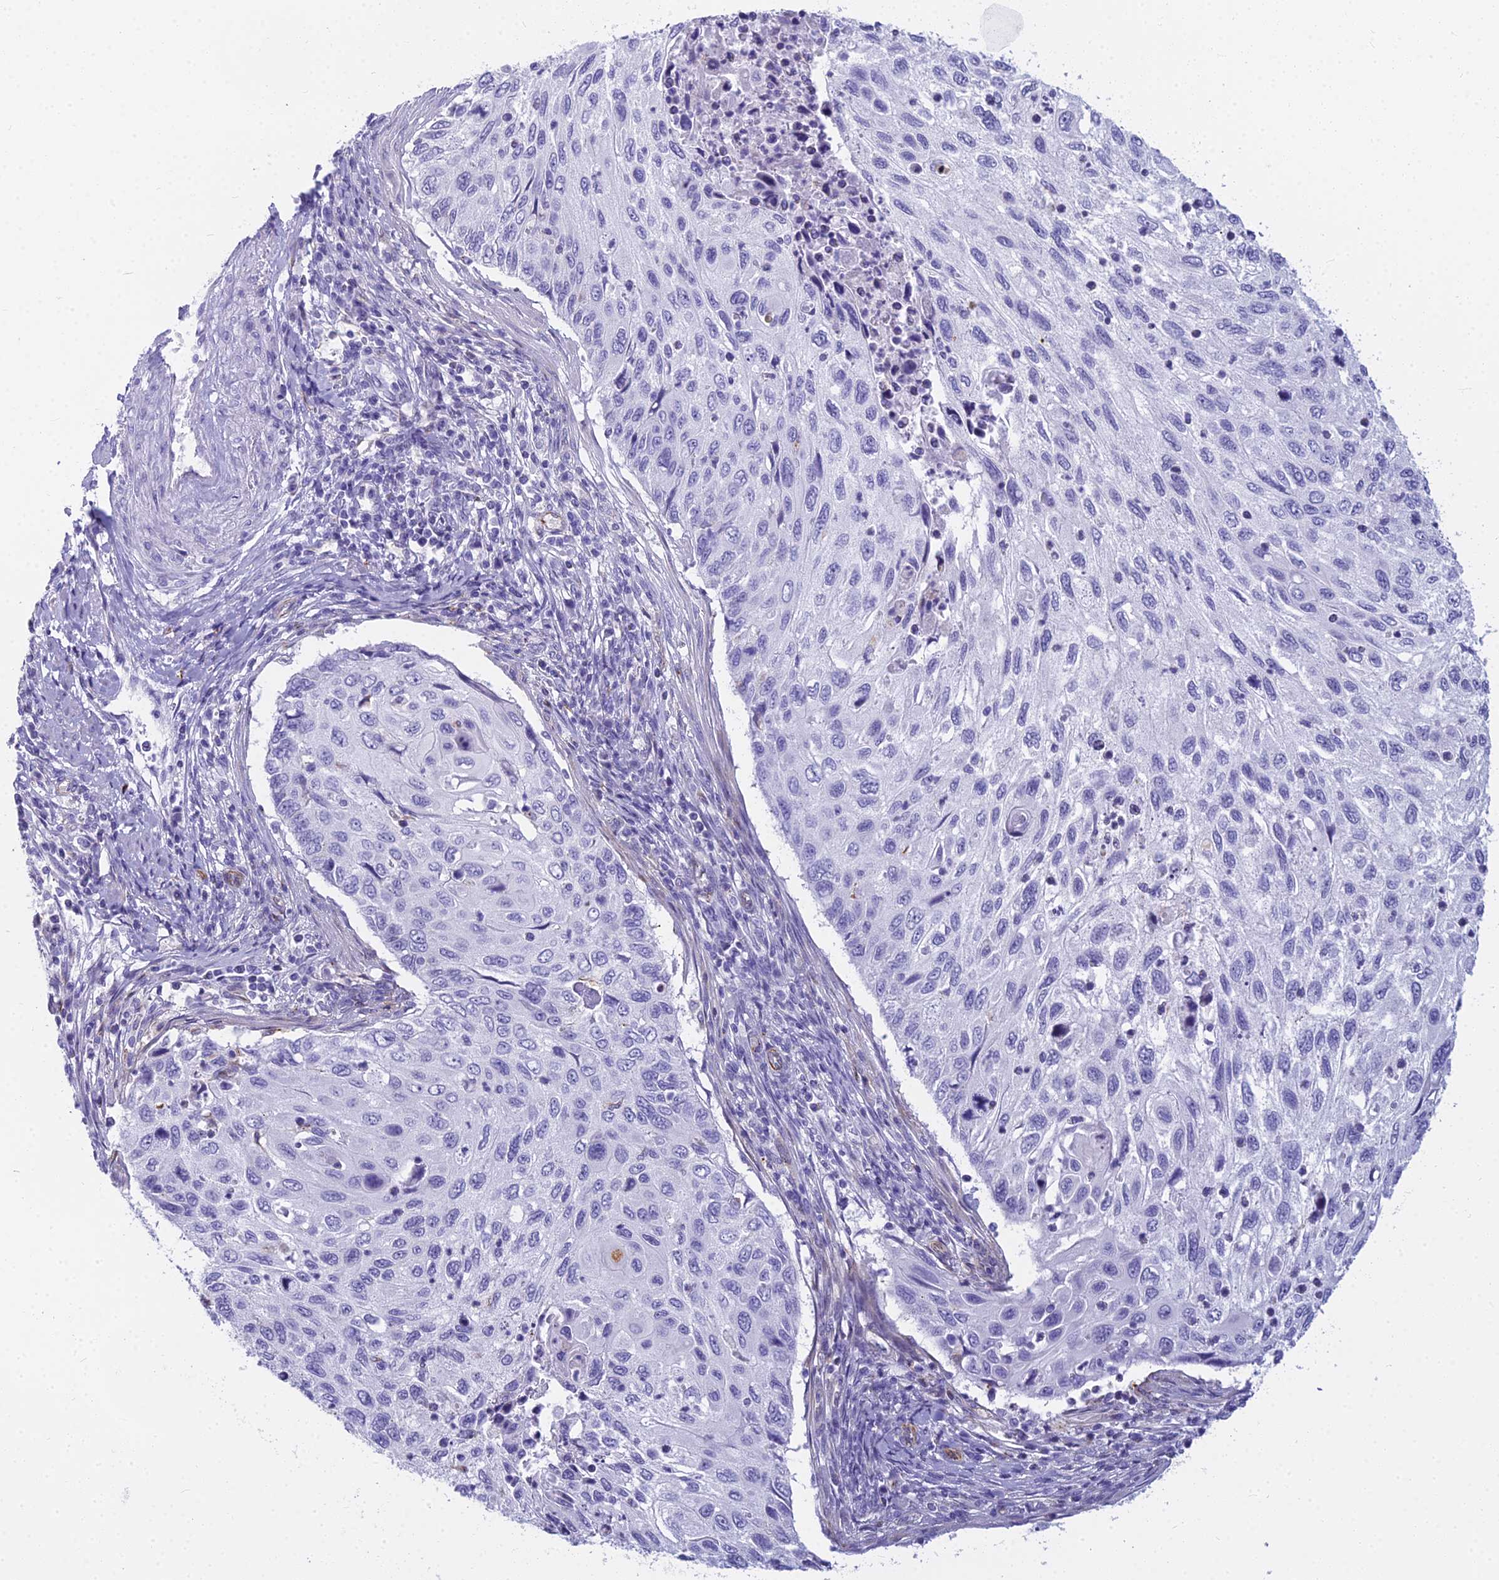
{"staining": {"intensity": "negative", "quantity": "none", "location": "none"}, "tissue": "cervical cancer", "cell_type": "Tumor cells", "image_type": "cancer", "snomed": [{"axis": "morphology", "description": "Squamous cell carcinoma, NOS"}, {"axis": "topography", "description": "Cervix"}], "caption": "A micrograph of human cervical cancer (squamous cell carcinoma) is negative for staining in tumor cells.", "gene": "EVI2A", "patient": {"sex": "female", "age": 70}}